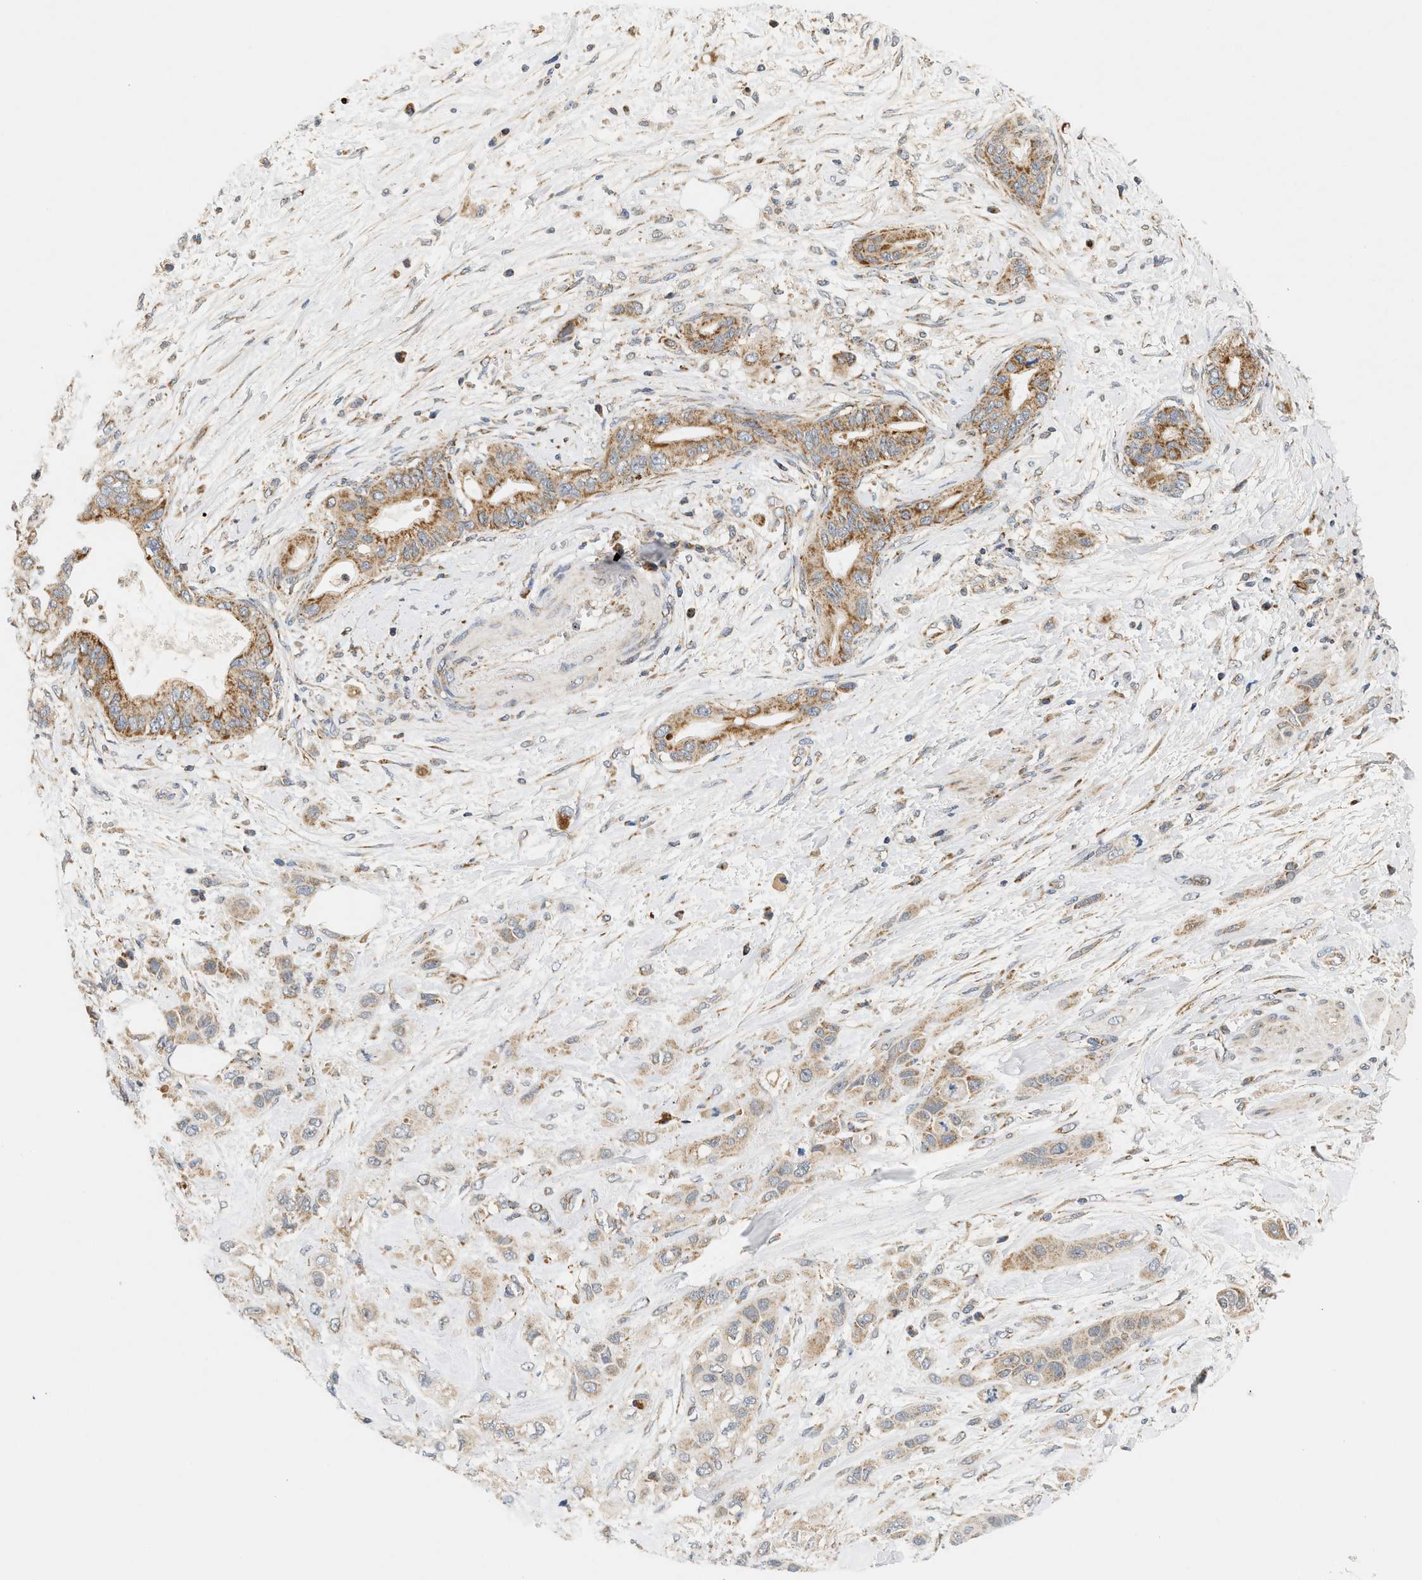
{"staining": {"intensity": "moderate", "quantity": ">75%", "location": "cytoplasmic/membranous"}, "tissue": "pancreatic cancer", "cell_type": "Tumor cells", "image_type": "cancer", "snomed": [{"axis": "morphology", "description": "Adenocarcinoma, NOS"}, {"axis": "topography", "description": "Pancreas"}], "caption": "A brown stain labels moderate cytoplasmic/membranous positivity of a protein in human pancreatic cancer tumor cells. Using DAB (3,3'-diaminobenzidine) (brown) and hematoxylin (blue) stains, captured at high magnification using brightfield microscopy.", "gene": "MCU", "patient": {"sex": "female", "age": 73}}